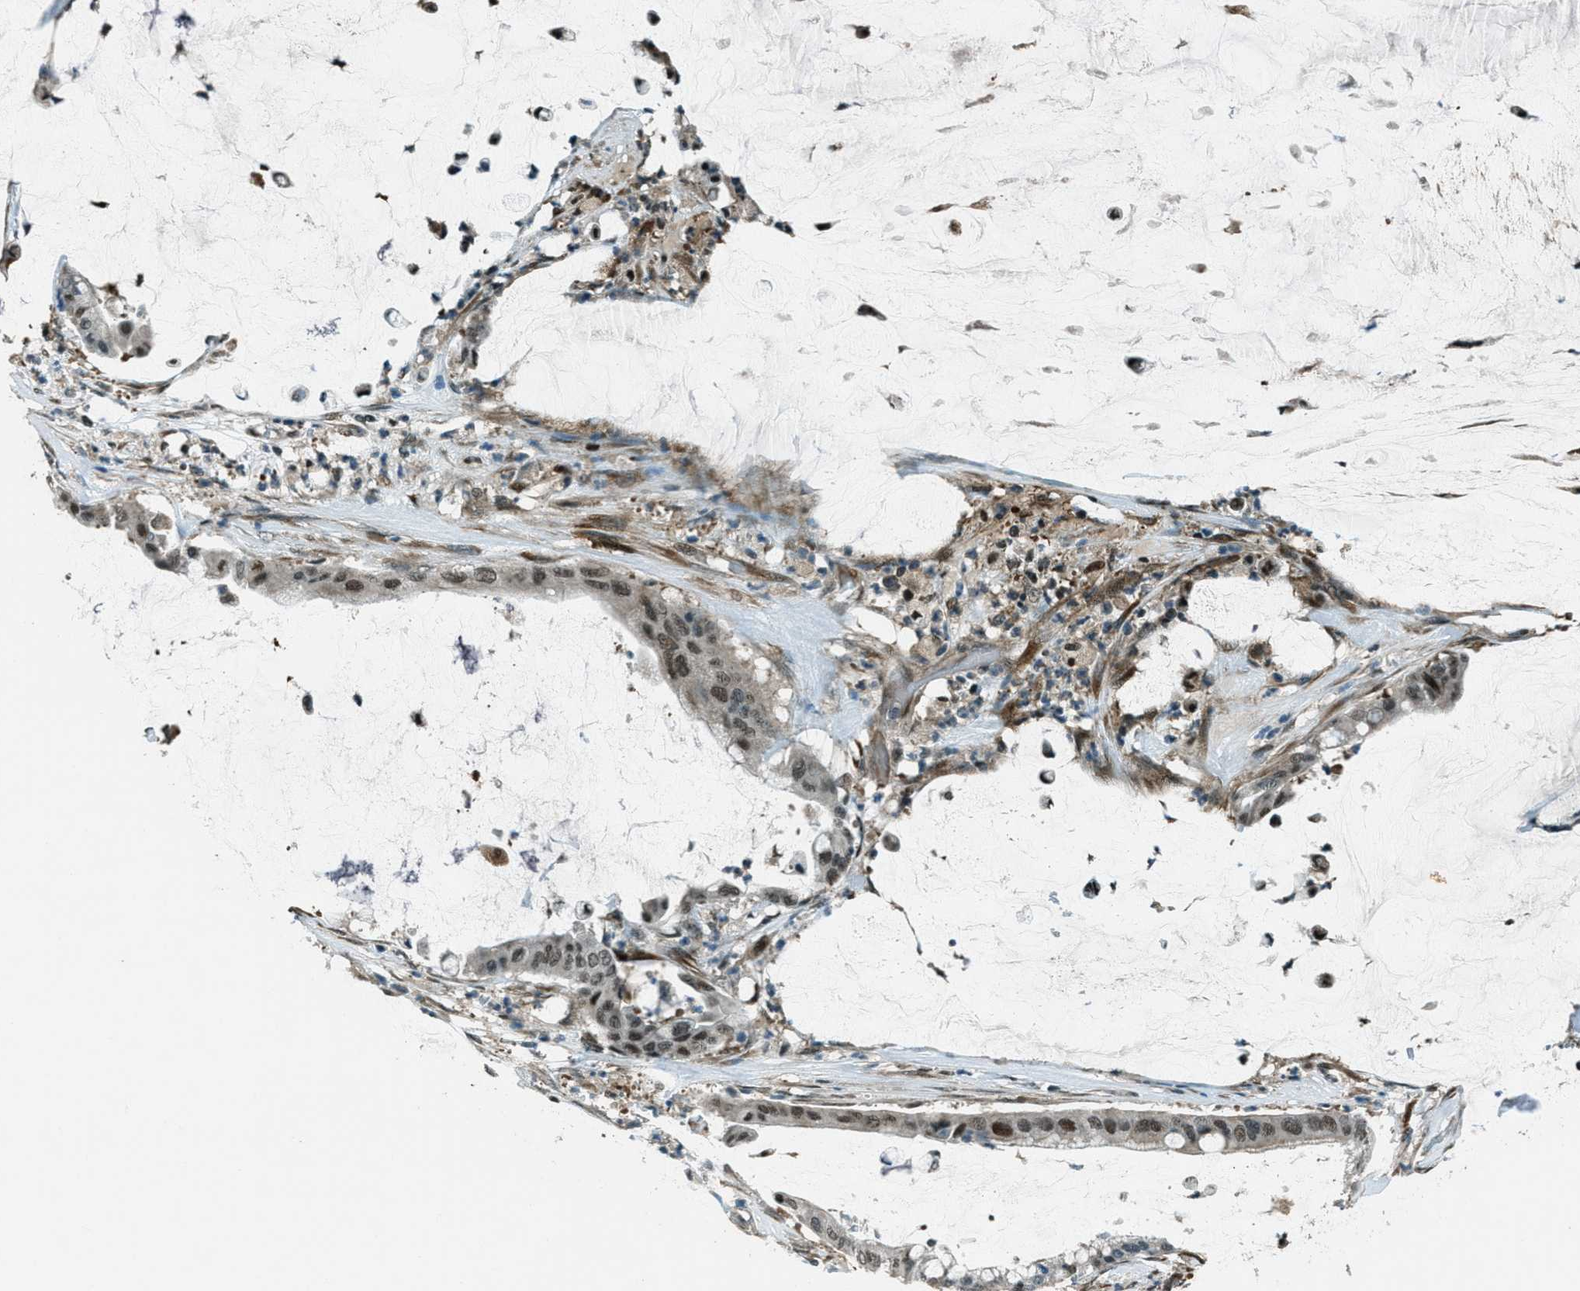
{"staining": {"intensity": "weak", "quantity": "25%-75%", "location": "nuclear"}, "tissue": "pancreatic cancer", "cell_type": "Tumor cells", "image_type": "cancer", "snomed": [{"axis": "morphology", "description": "Adenocarcinoma, NOS"}, {"axis": "topography", "description": "Pancreas"}], "caption": "High-power microscopy captured an immunohistochemistry image of pancreatic cancer (adenocarcinoma), revealing weak nuclear staining in approximately 25%-75% of tumor cells.", "gene": "TARDBP", "patient": {"sex": "male", "age": 41}}